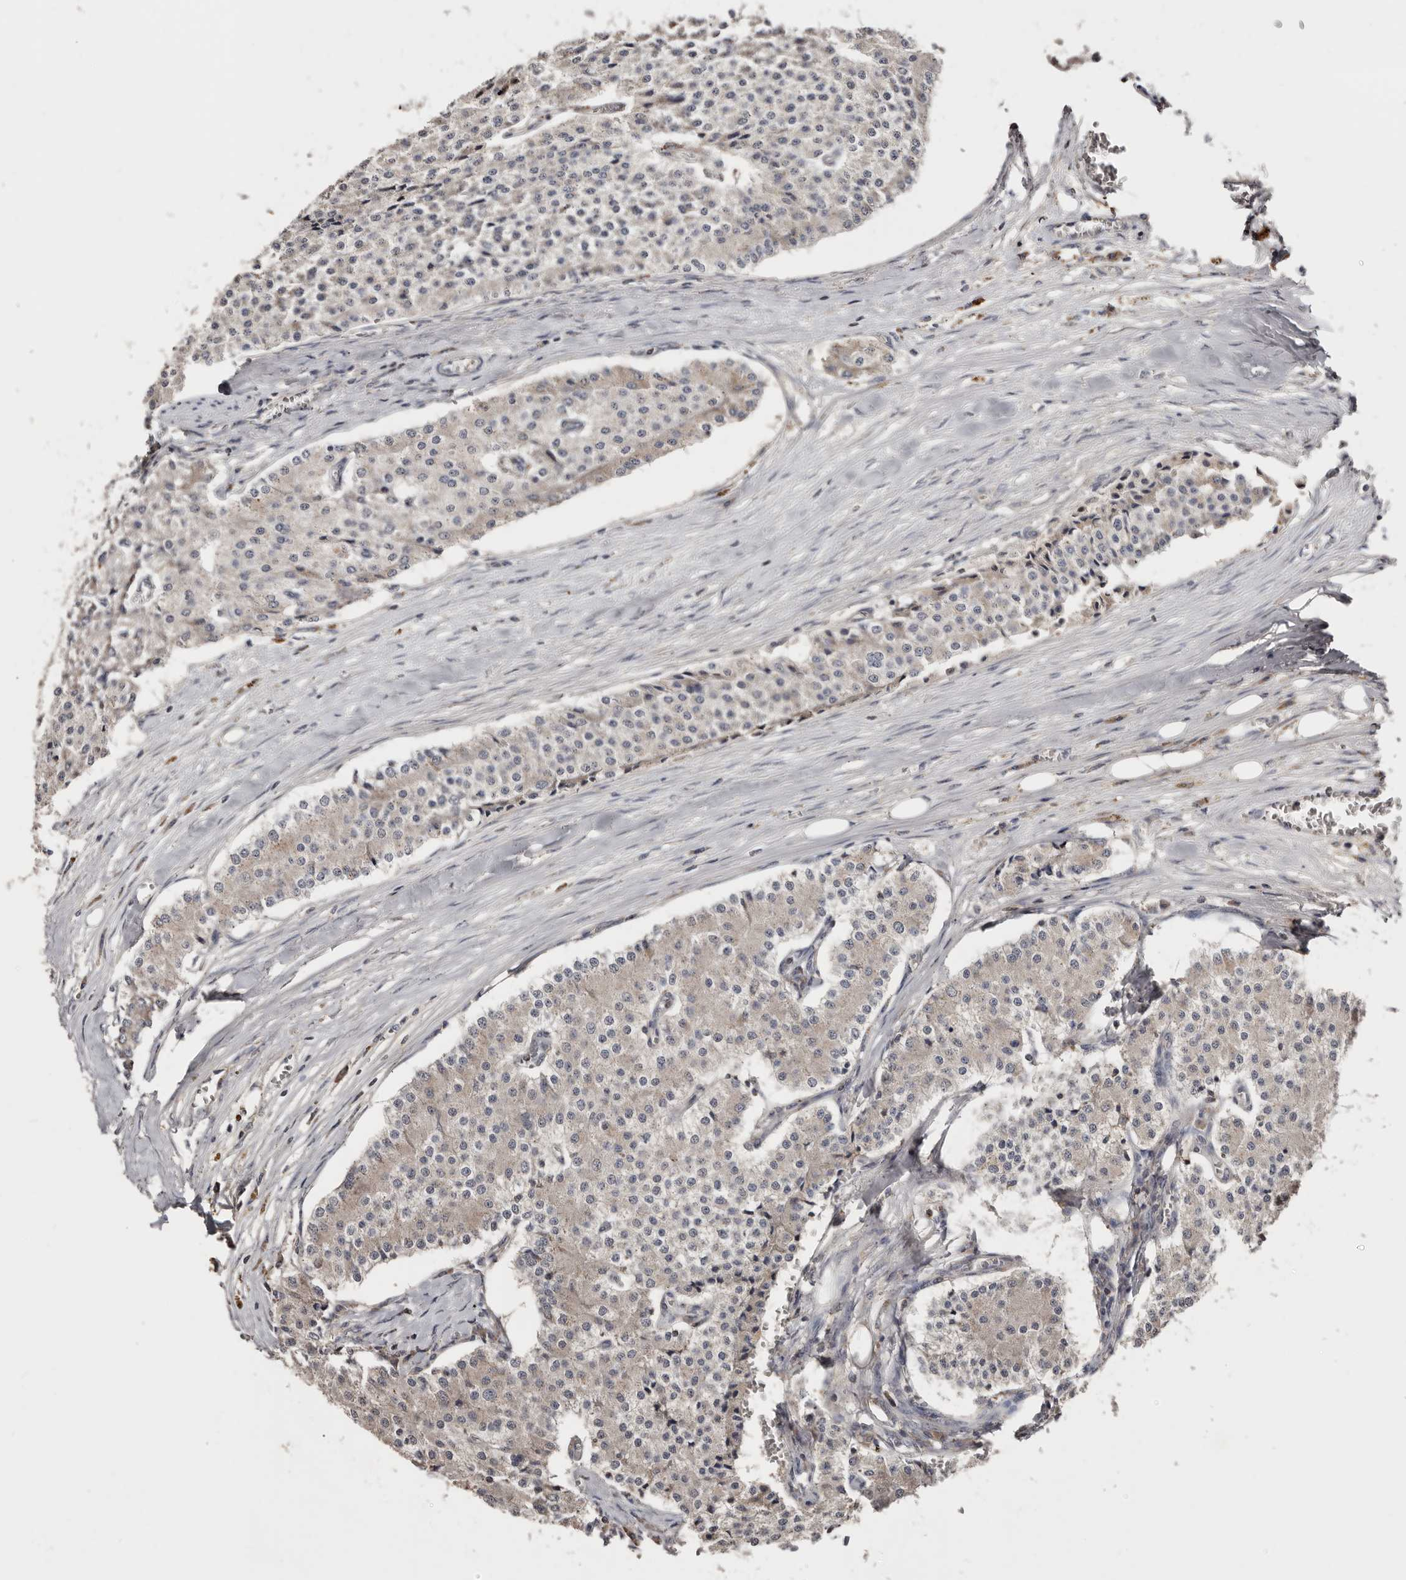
{"staining": {"intensity": "negative", "quantity": "none", "location": "none"}, "tissue": "carcinoid", "cell_type": "Tumor cells", "image_type": "cancer", "snomed": [{"axis": "morphology", "description": "Carcinoid, malignant, NOS"}, {"axis": "topography", "description": "Colon"}], "caption": "Carcinoid stained for a protein using immunohistochemistry (IHC) shows no positivity tumor cells.", "gene": "SLC39A2", "patient": {"sex": "female", "age": 52}}